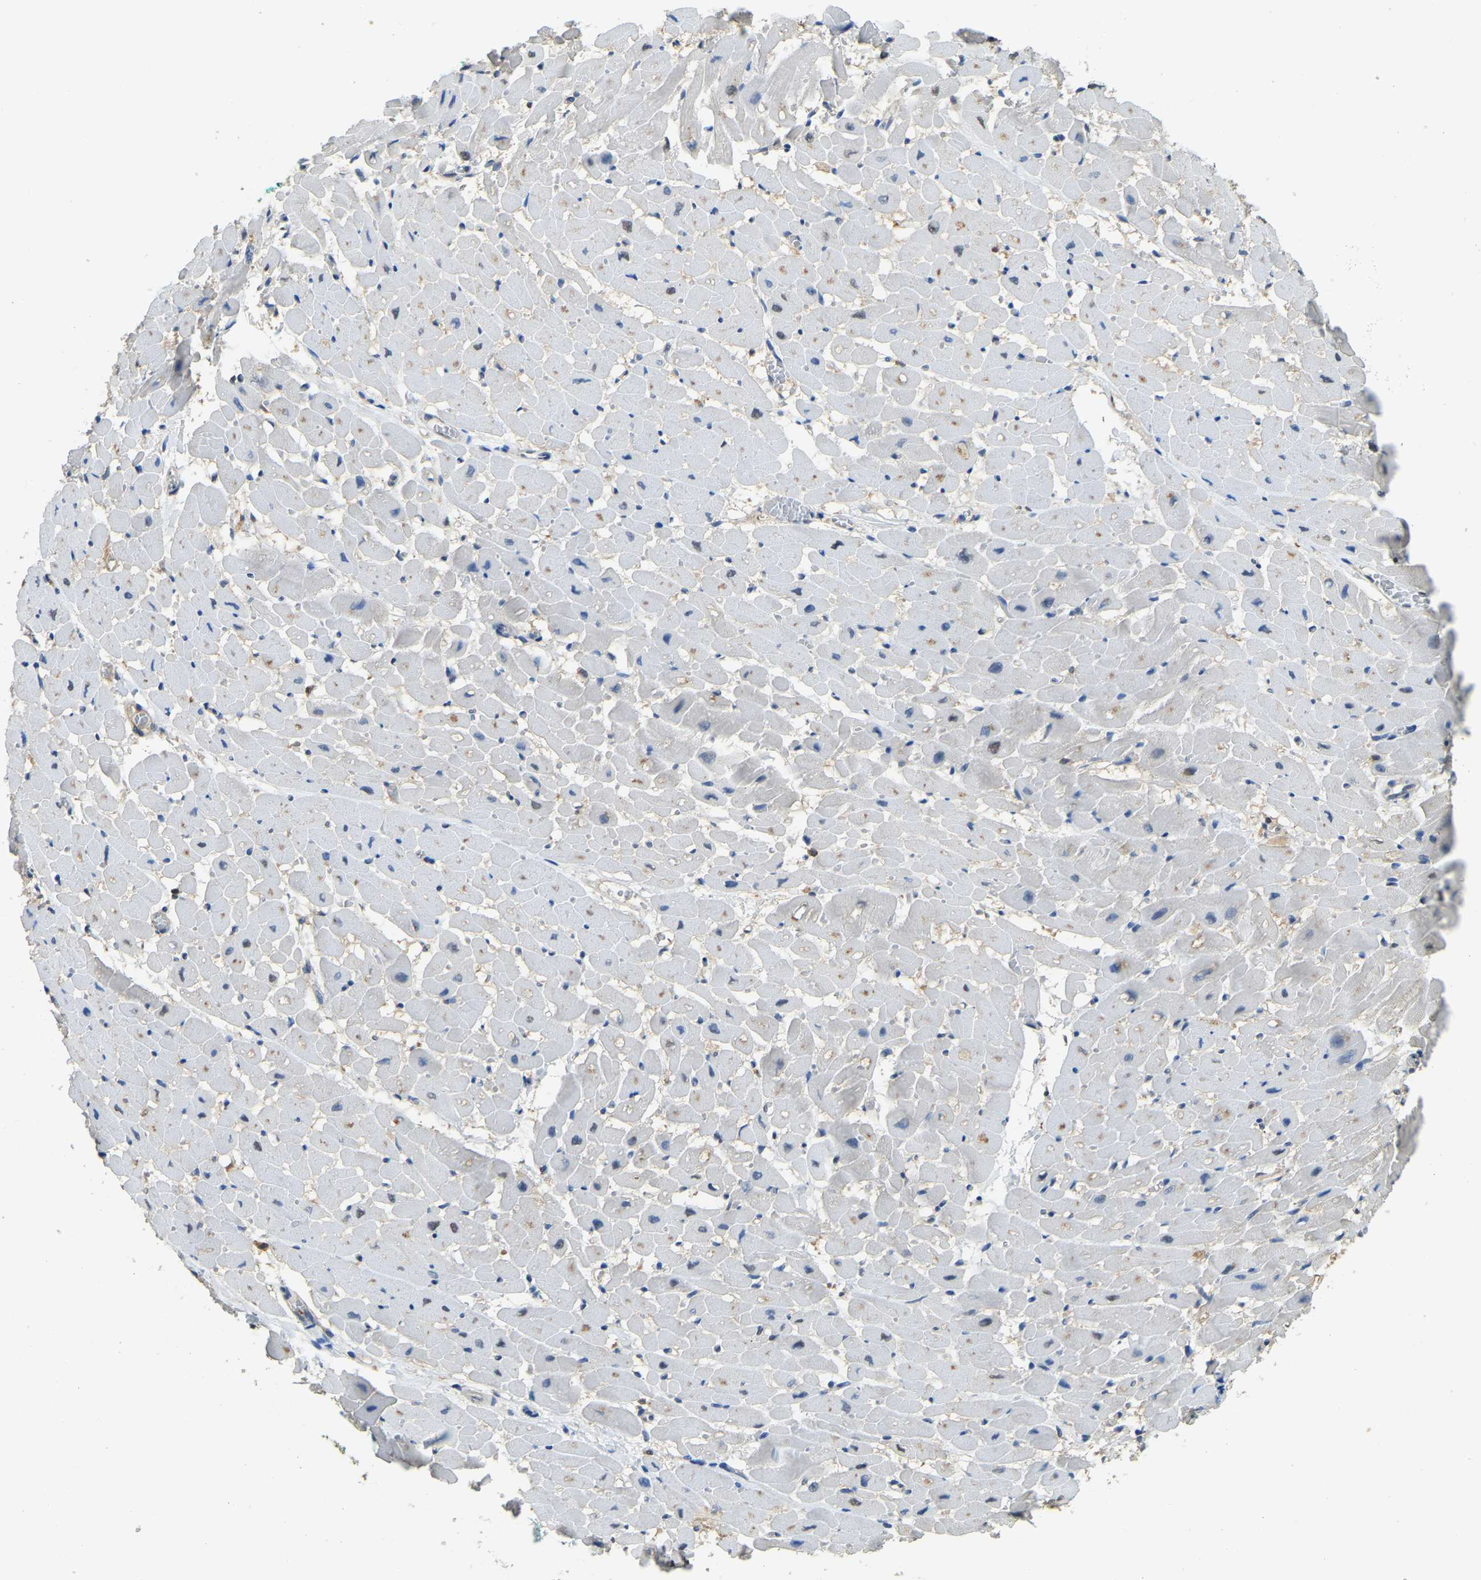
{"staining": {"intensity": "negative", "quantity": "none", "location": "none"}, "tissue": "heart muscle", "cell_type": "Cardiomyocytes", "image_type": "normal", "snomed": [{"axis": "morphology", "description": "Normal tissue, NOS"}, {"axis": "topography", "description": "Heart"}], "caption": "Image shows no protein positivity in cardiomyocytes of unremarkable heart muscle. (Stains: DAB (3,3'-diaminobenzidine) IHC with hematoxylin counter stain, Microscopy: brightfield microscopy at high magnification).", "gene": "NANS", "patient": {"sex": "male", "age": 45}}